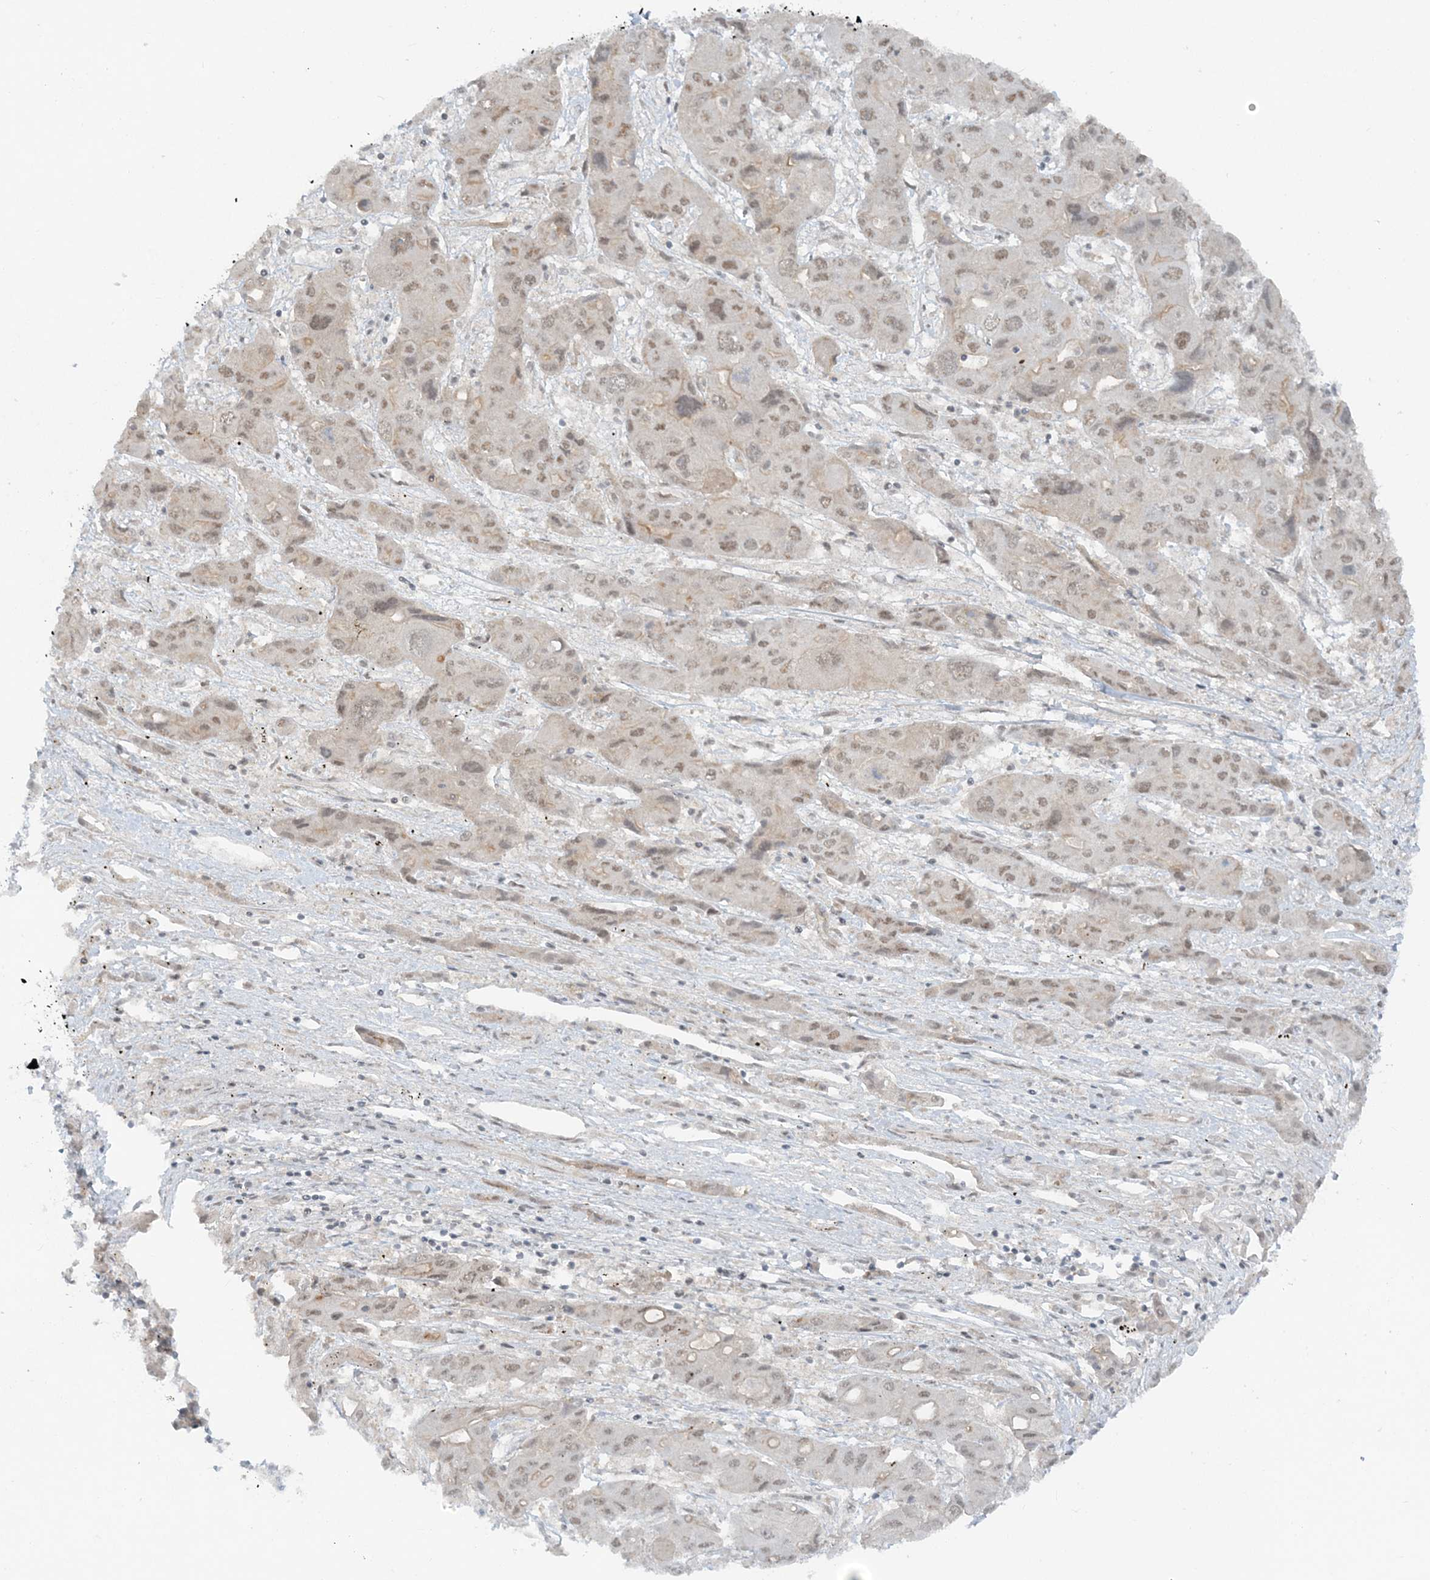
{"staining": {"intensity": "weak", "quantity": "25%-75%", "location": "nuclear"}, "tissue": "liver cancer", "cell_type": "Tumor cells", "image_type": "cancer", "snomed": [{"axis": "morphology", "description": "Cholangiocarcinoma"}, {"axis": "topography", "description": "Liver"}], "caption": "Protein expression analysis of cholangiocarcinoma (liver) shows weak nuclear staining in about 25%-75% of tumor cells.", "gene": "ATP11A", "patient": {"sex": "male", "age": 67}}